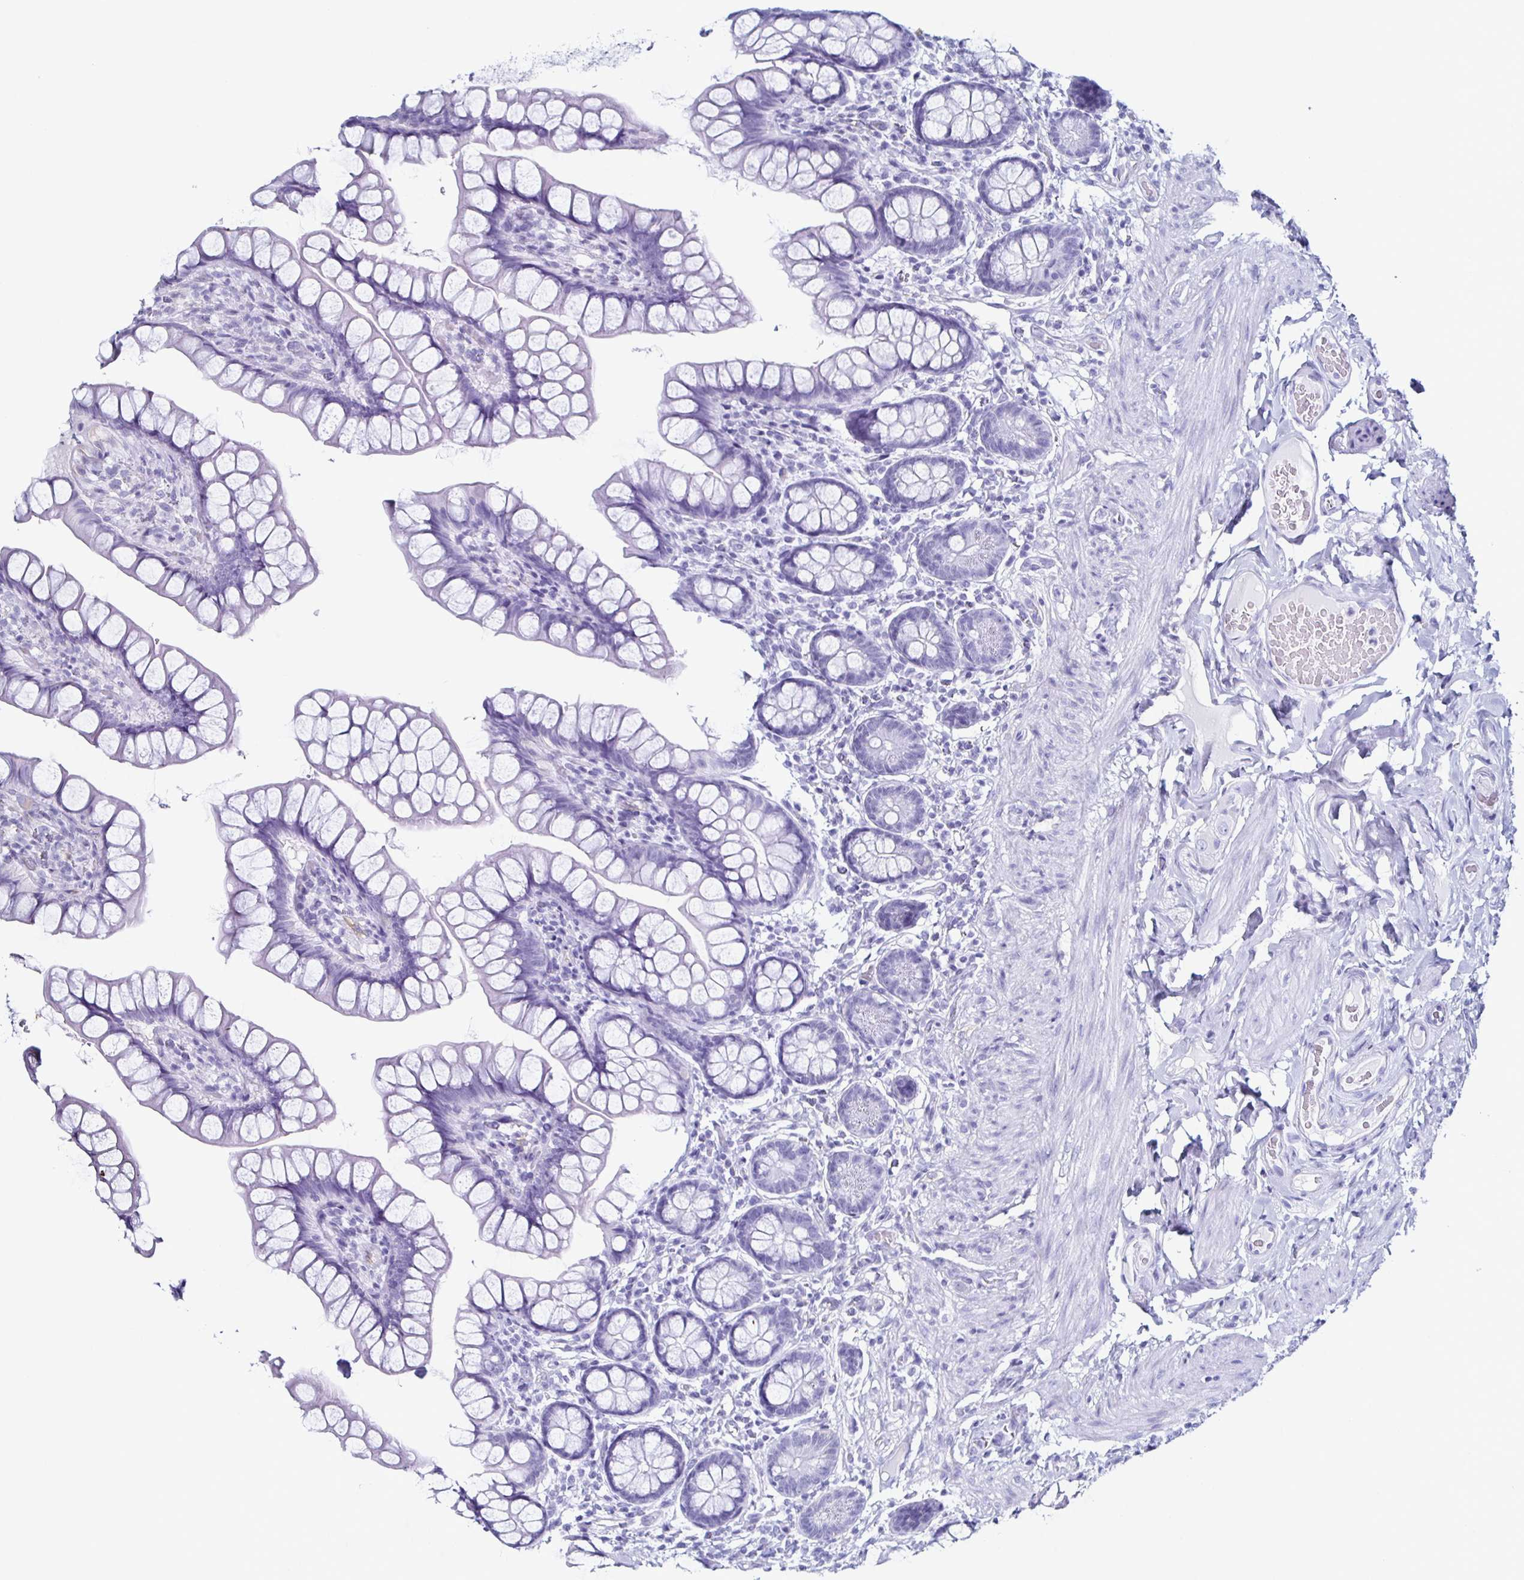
{"staining": {"intensity": "negative", "quantity": "none", "location": "none"}, "tissue": "small intestine", "cell_type": "Glandular cells", "image_type": "normal", "snomed": [{"axis": "morphology", "description": "Normal tissue, NOS"}, {"axis": "topography", "description": "Small intestine"}], "caption": "Immunohistochemical staining of normal human small intestine shows no significant staining in glandular cells.", "gene": "ACSBG2", "patient": {"sex": "male", "age": 70}}